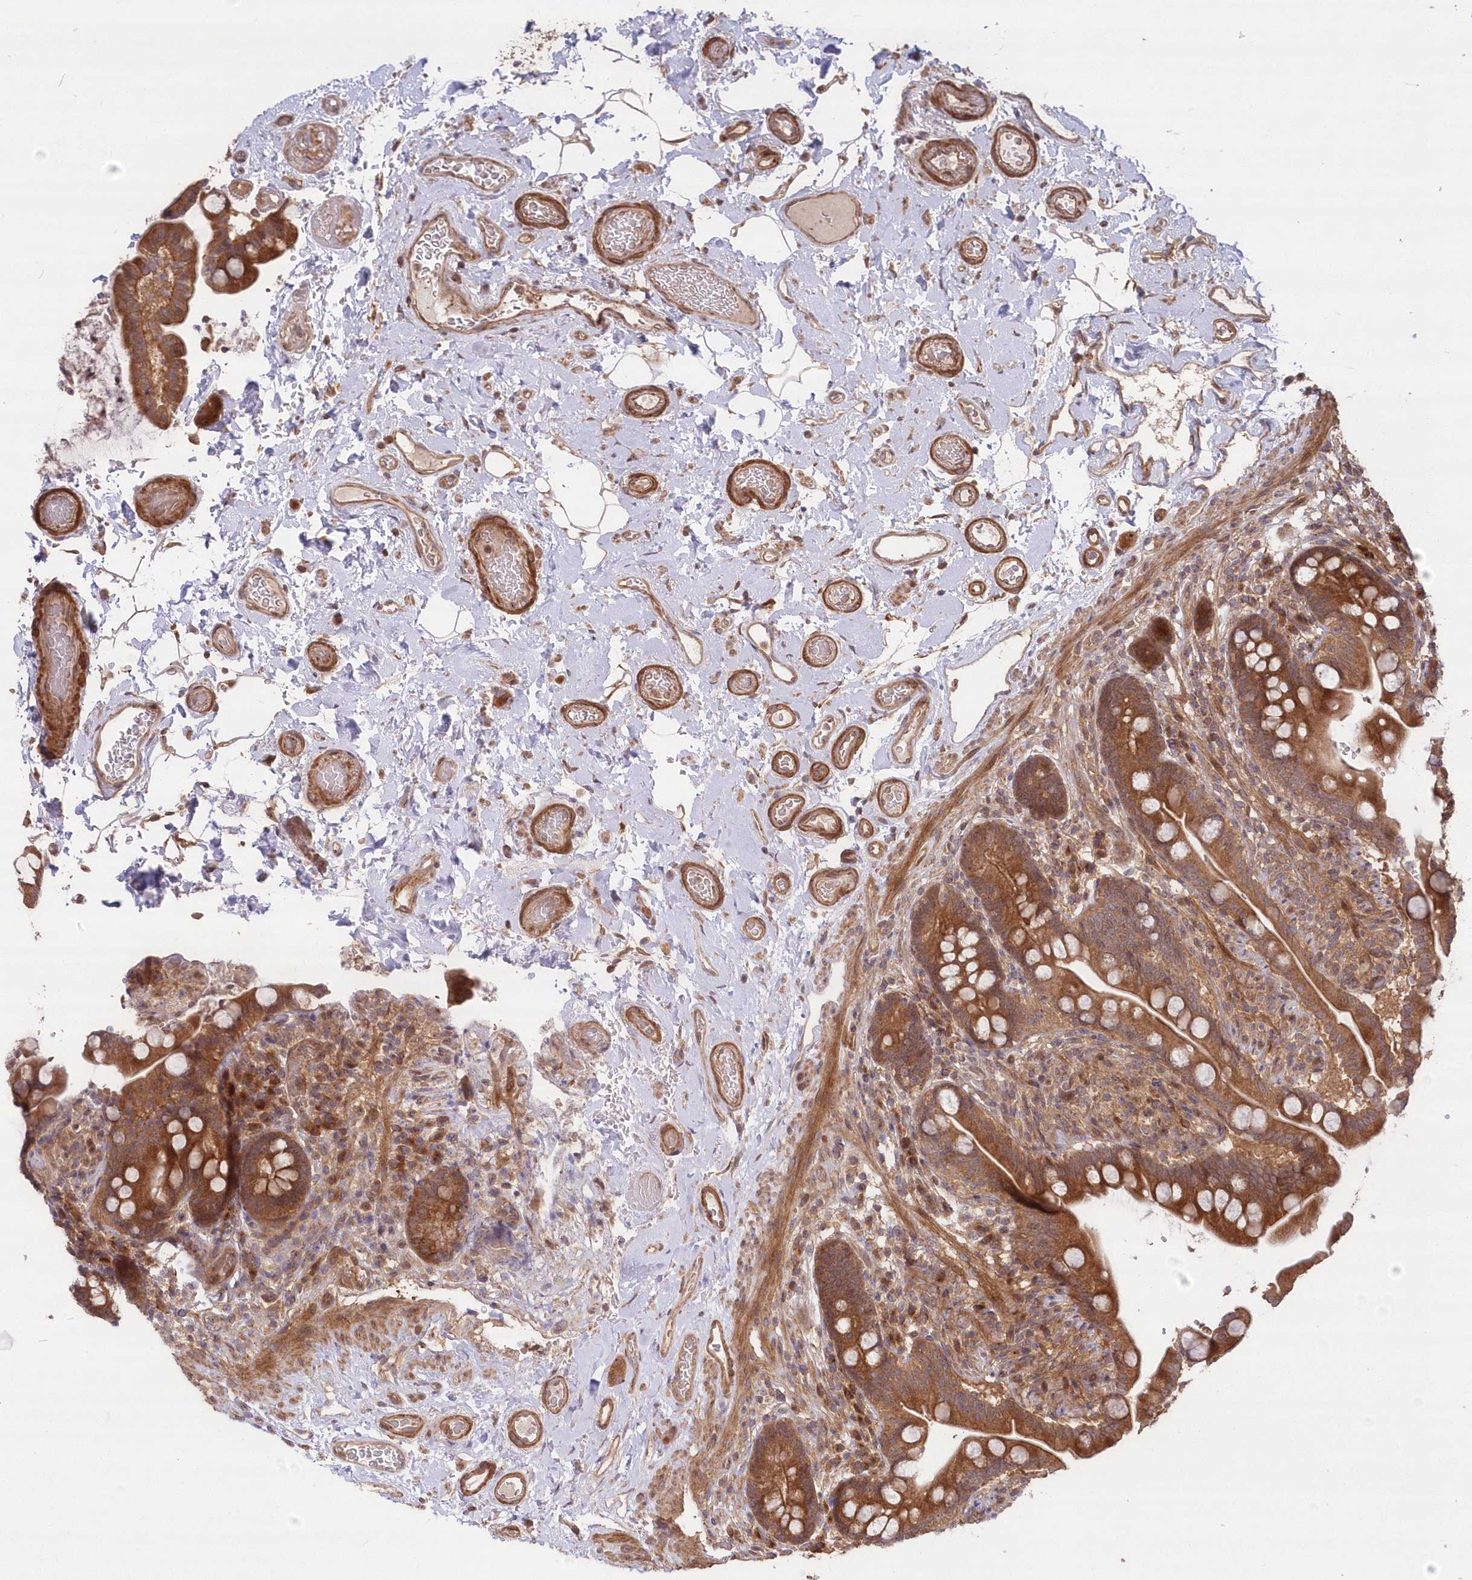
{"staining": {"intensity": "moderate", "quantity": ">75%", "location": "cytoplasmic/membranous"}, "tissue": "colon", "cell_type": "Endothelial cells", "image_type": "normal", "snomed": [{"axis": "morphology", "description": "Normal tissue, NOS"}, {"axis": "topography", "description": "Smooth muscle"}, {"axis": "topography", "description": "Colon"}], "caption": "The immunohistochemical stain labels moderate cytoplasmic/membranous staining in endothelial cells of benign colon. (DAB = brown stain, brightfield microscopy at high magnification).", "gene": "TBCA", "patient": {"sex": "male", "age": 73}}